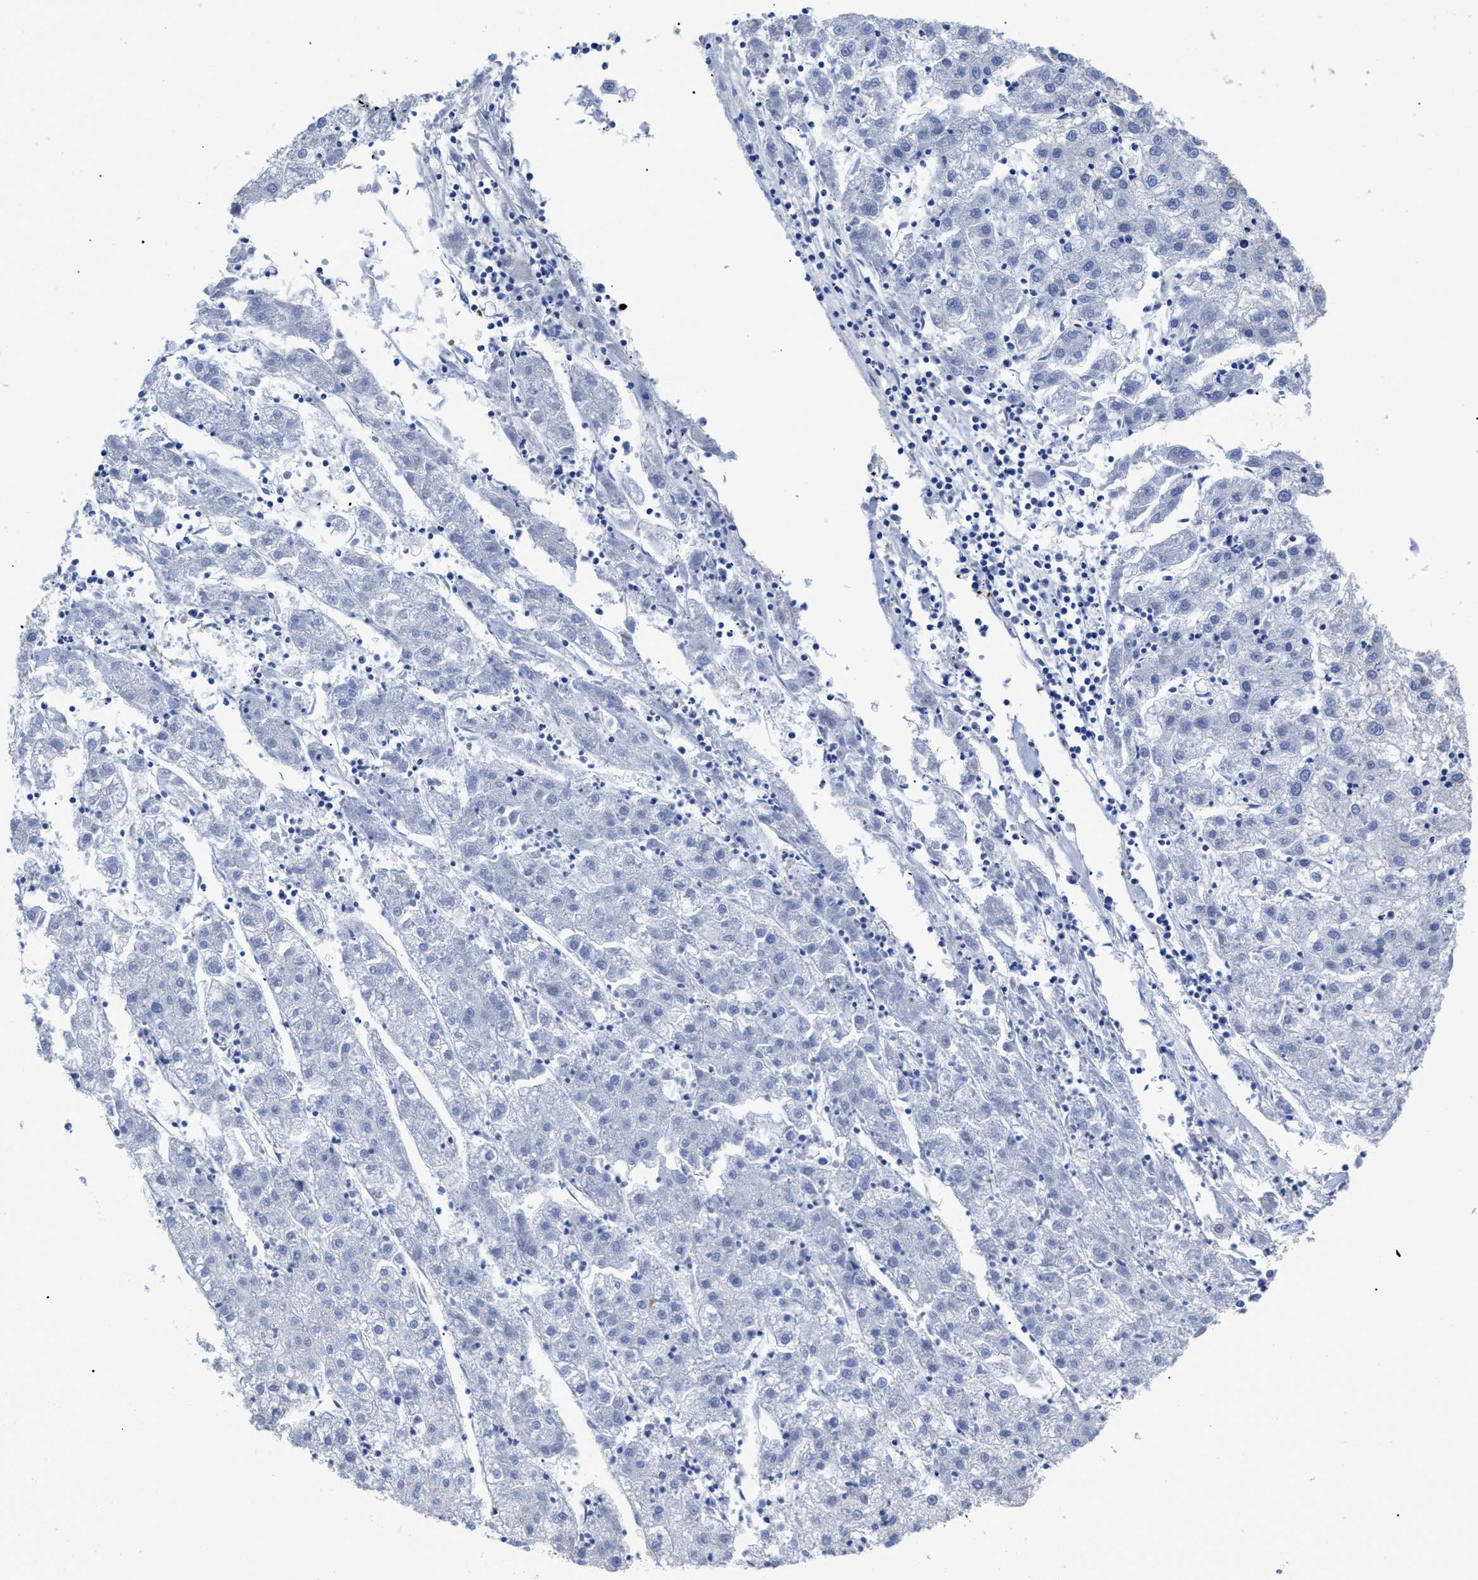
{"staining": {"intensity": "negative", "quantity": "none", "location": "none"}, "tissue": "liver cancer", "cell_type": "Tumor cells", "image_type": "cancer", "snomed": [{"axis": "morphology", "description": "Carcinoma, Hepatocellular, NOS"}, {"axis": "topography", "description": "Liver"}], "caption": "A high-resolution micrograph shows immunohistochemistry staining of liver cancer (hepatocellular carcinoma), which reveals no significant staining in tumor cells.", "gene": "CALHM3", "patient": {"sex": "male", "age": 72}}